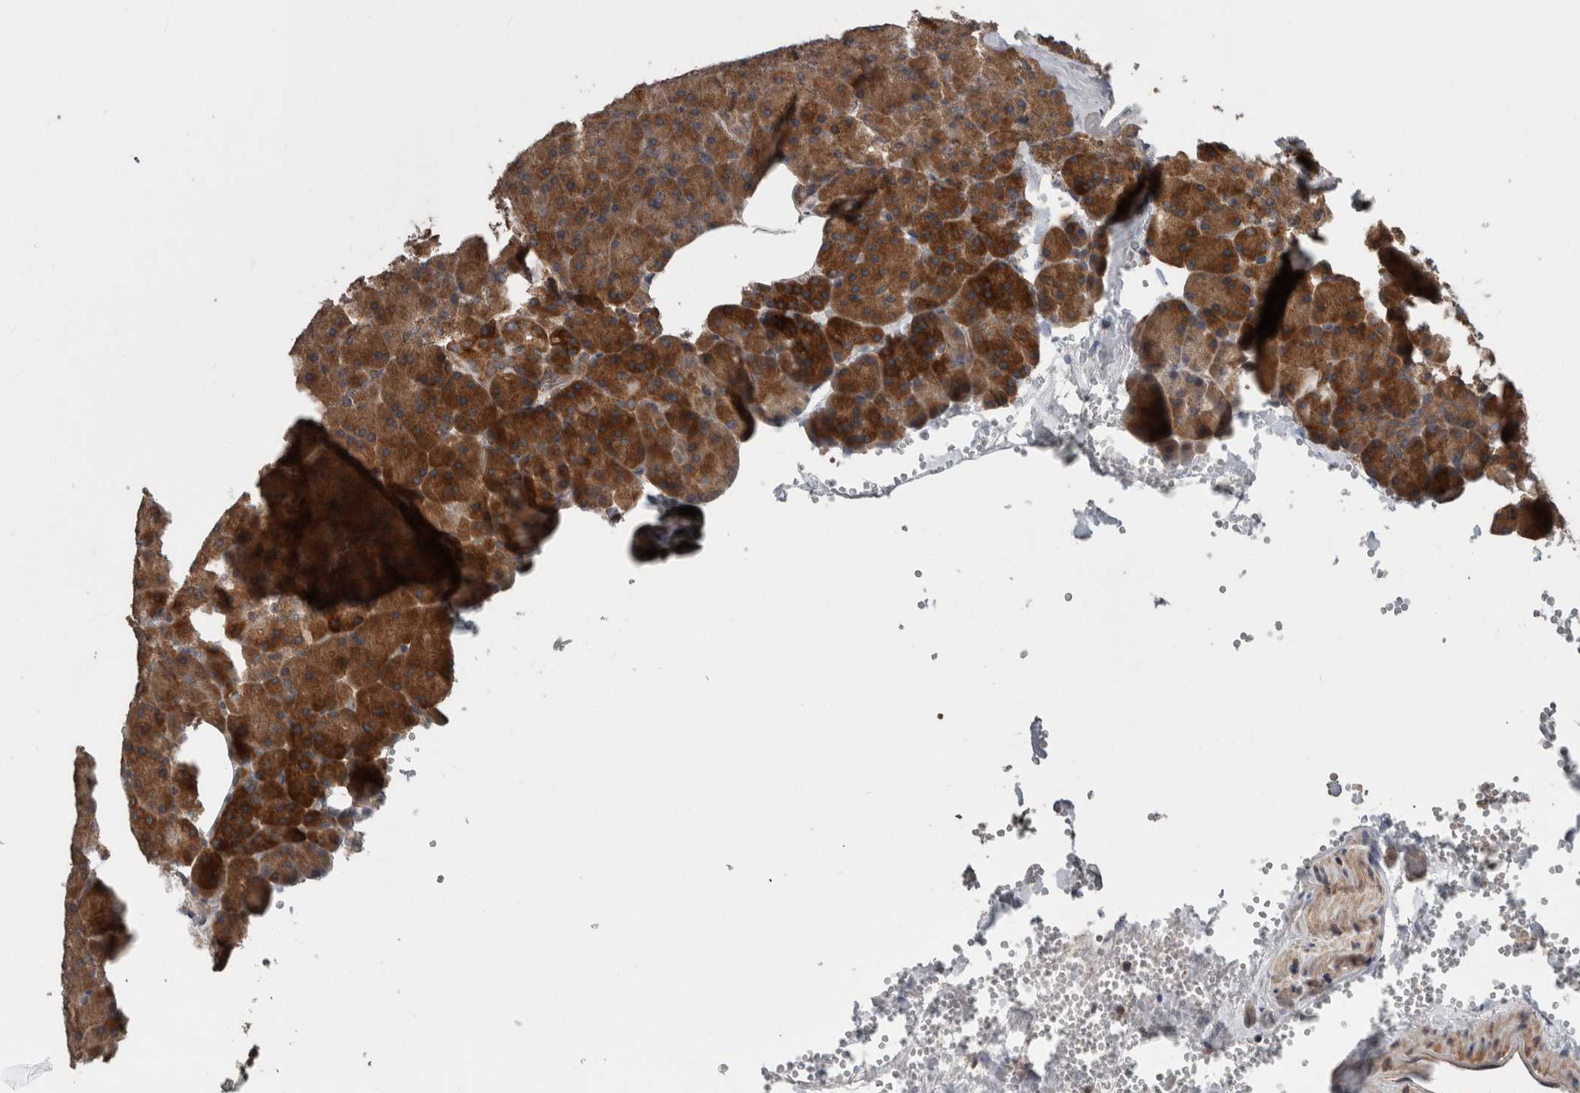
{"staining": {"intensity": "strong", "quantity": ">75%", "location": "cytoplasmic/membranous"}, "tissue": "pancreas", "cell_type": "Exocrine glandular cells", "image_type": "normal", "snomed": [{"axis": "morphology", "description": "Normal tissue, NOS"}, {"axis": "morphology", "description": "Carcinoid, malignant, NOS"}, {"axis": "topography", "description": "Pancreas"}], "caption": "This is a micrograph of IHC staining of unremarkable pancreas, which shows strong staining in the cytoplasmic/membranous of exocrine glandular cells.", "gene": "RIOK3", "patient": {"sex": "female", "age": 35}}